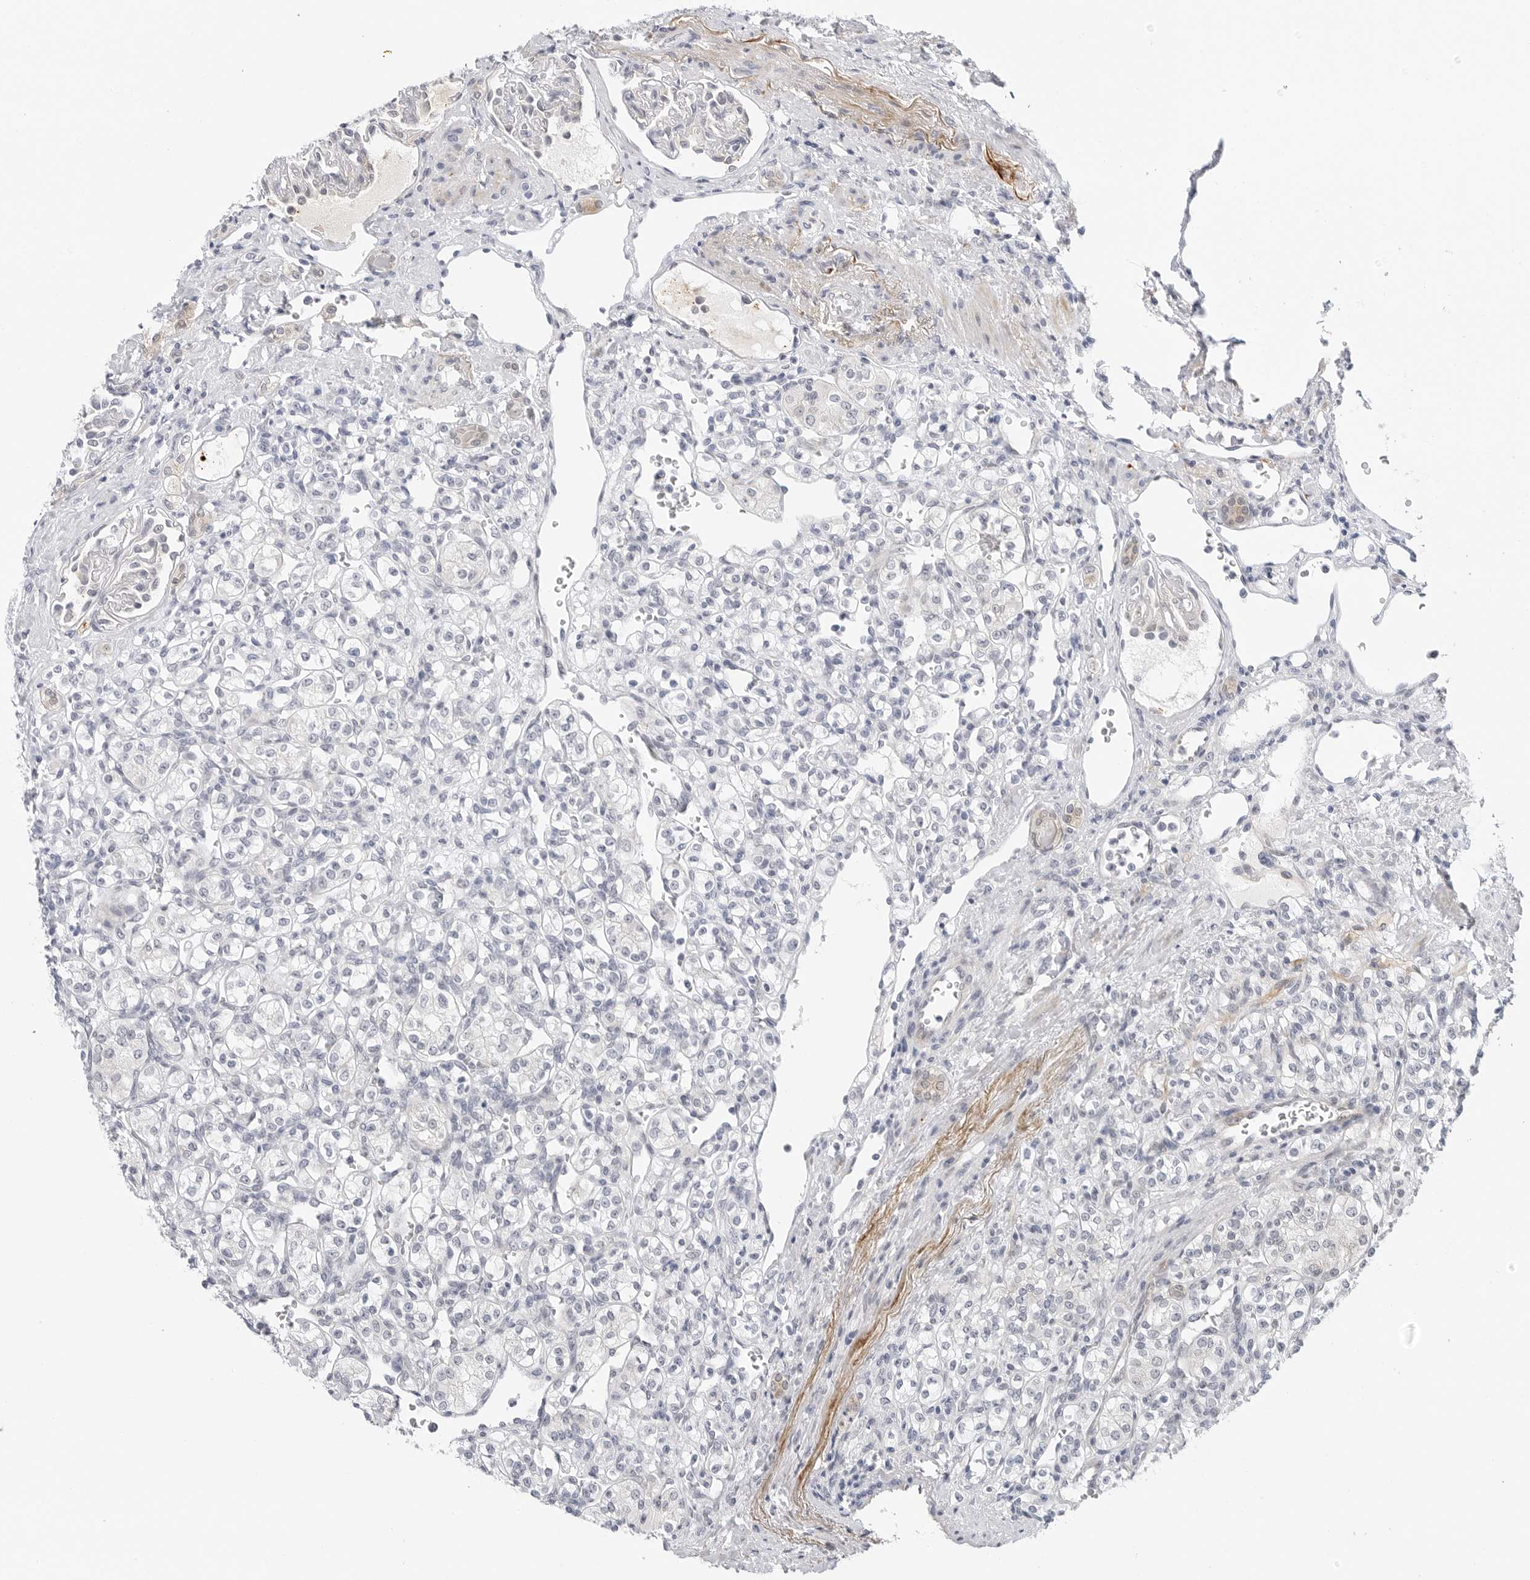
{"staining": {"intensity": "negative", "quantity": "none", "location": "none"}, "tissue": "renal cancer", "cell_type": "Tumor cells", "image_type": "cancer", "snomed": [{"axis": "morphology", "description": "Adenocarcinoma, NOS"}, {"axis": "topography", "description": "Kidney"}], "caption": "An image of adenocarcinoma (renal) stained for a protein demonstrates no brown staining in tumor cells.", "gene": "MAP2K5", "patient": {"sex": "male", "age": 77}}